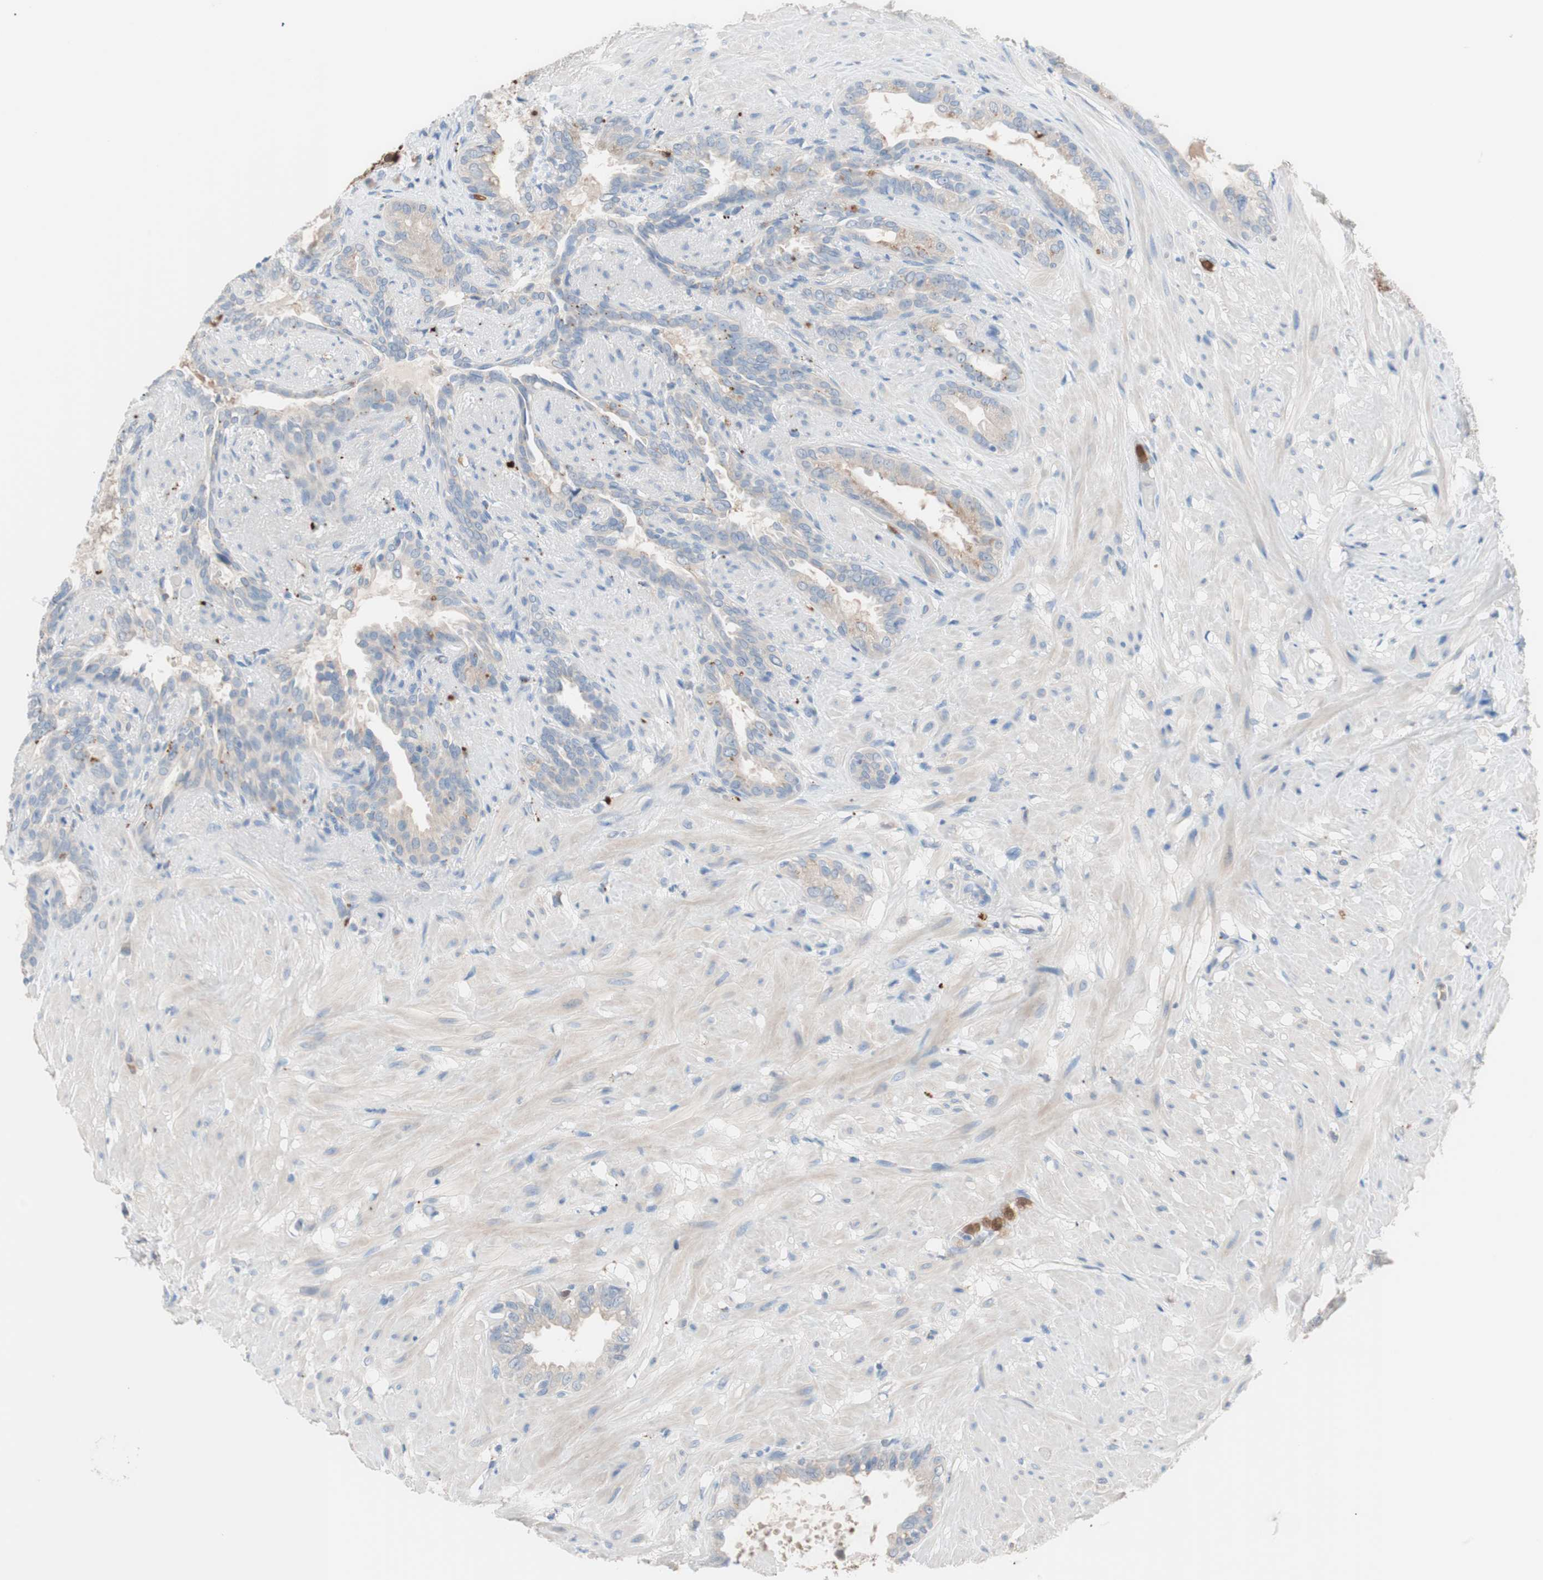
{"staining": {"intensity": "weak", "quantity": ">75%", "location": "cytoplasmic/membranous"}, "tissue": "seminal vesicle", "cell_type": "Glandular cells", "image_type": "normal", "snomed": [{"axis": "morphology", "description": "Normal tissue, NOS"}, {"axis": "topography", "description": "Seminal veicle"}], "caption": "This micrograph shows immunohistochemistry (IHC) staining of benign human seminal vesicle, with low weak cytoplasmic/membranous staining in approximately >75% of glandular cells.", "gene": "CLEC4D", "patient": {"sex": "male", "age": 61}}